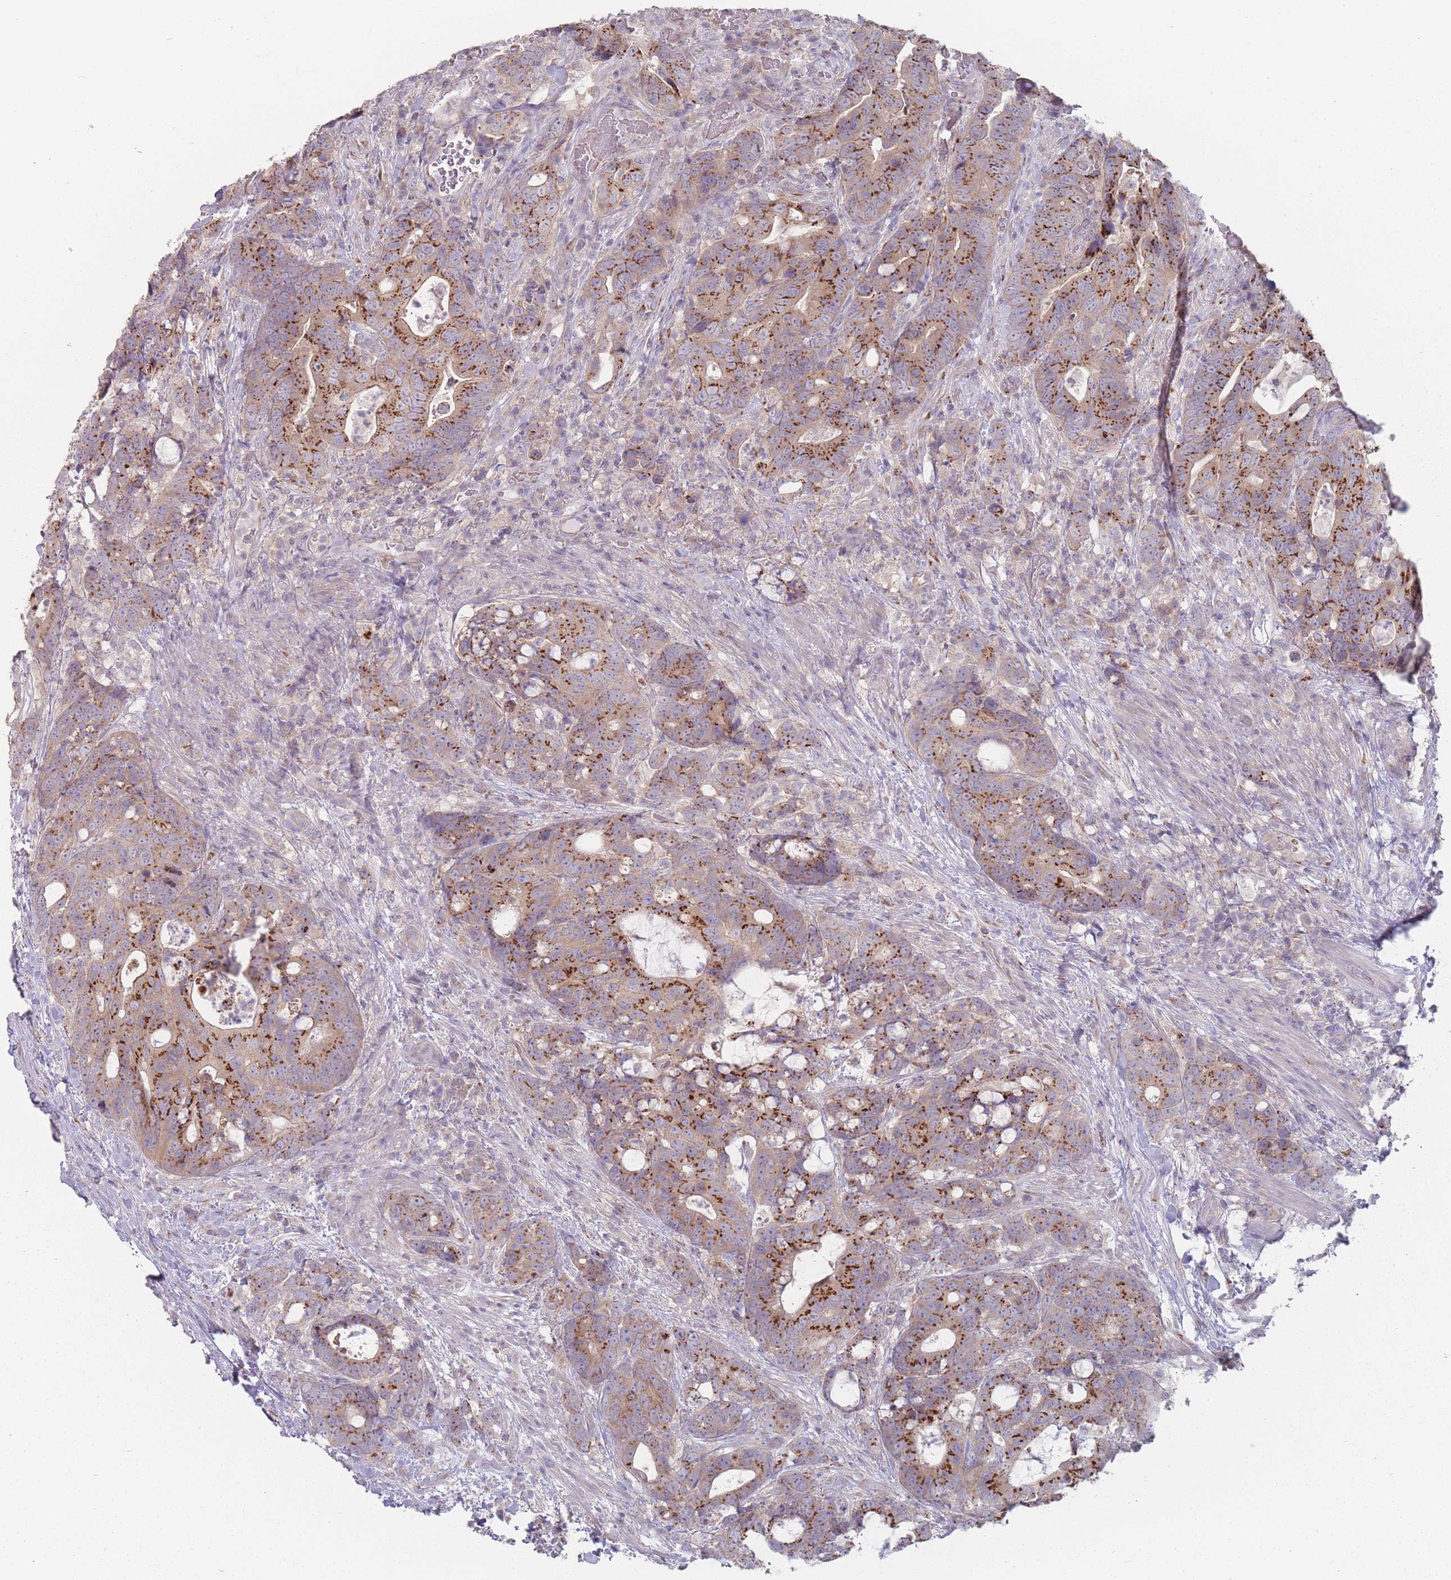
{"staining": {"intensity": "moderate", "quantity": ">75%", "location": "cytoplasmic/membranous"}, "tissue": "colorectal cancer", "cell_type": "Tumor cells", "image_type": "cancer", "snomed": [{"axis": "morphology", "description": "Adenocarcinoma, NOS"}, {"axis": "topography", "description": "Colon"}], "caption": "Human colorectal adenocarcinoma stained for a protein (brown) shows moderate cytoplasmic/membranous positive staining in about >75% of tumor cells.", "gene": "AKAIN1", "patient": {"sex": "female", "age": 82}}